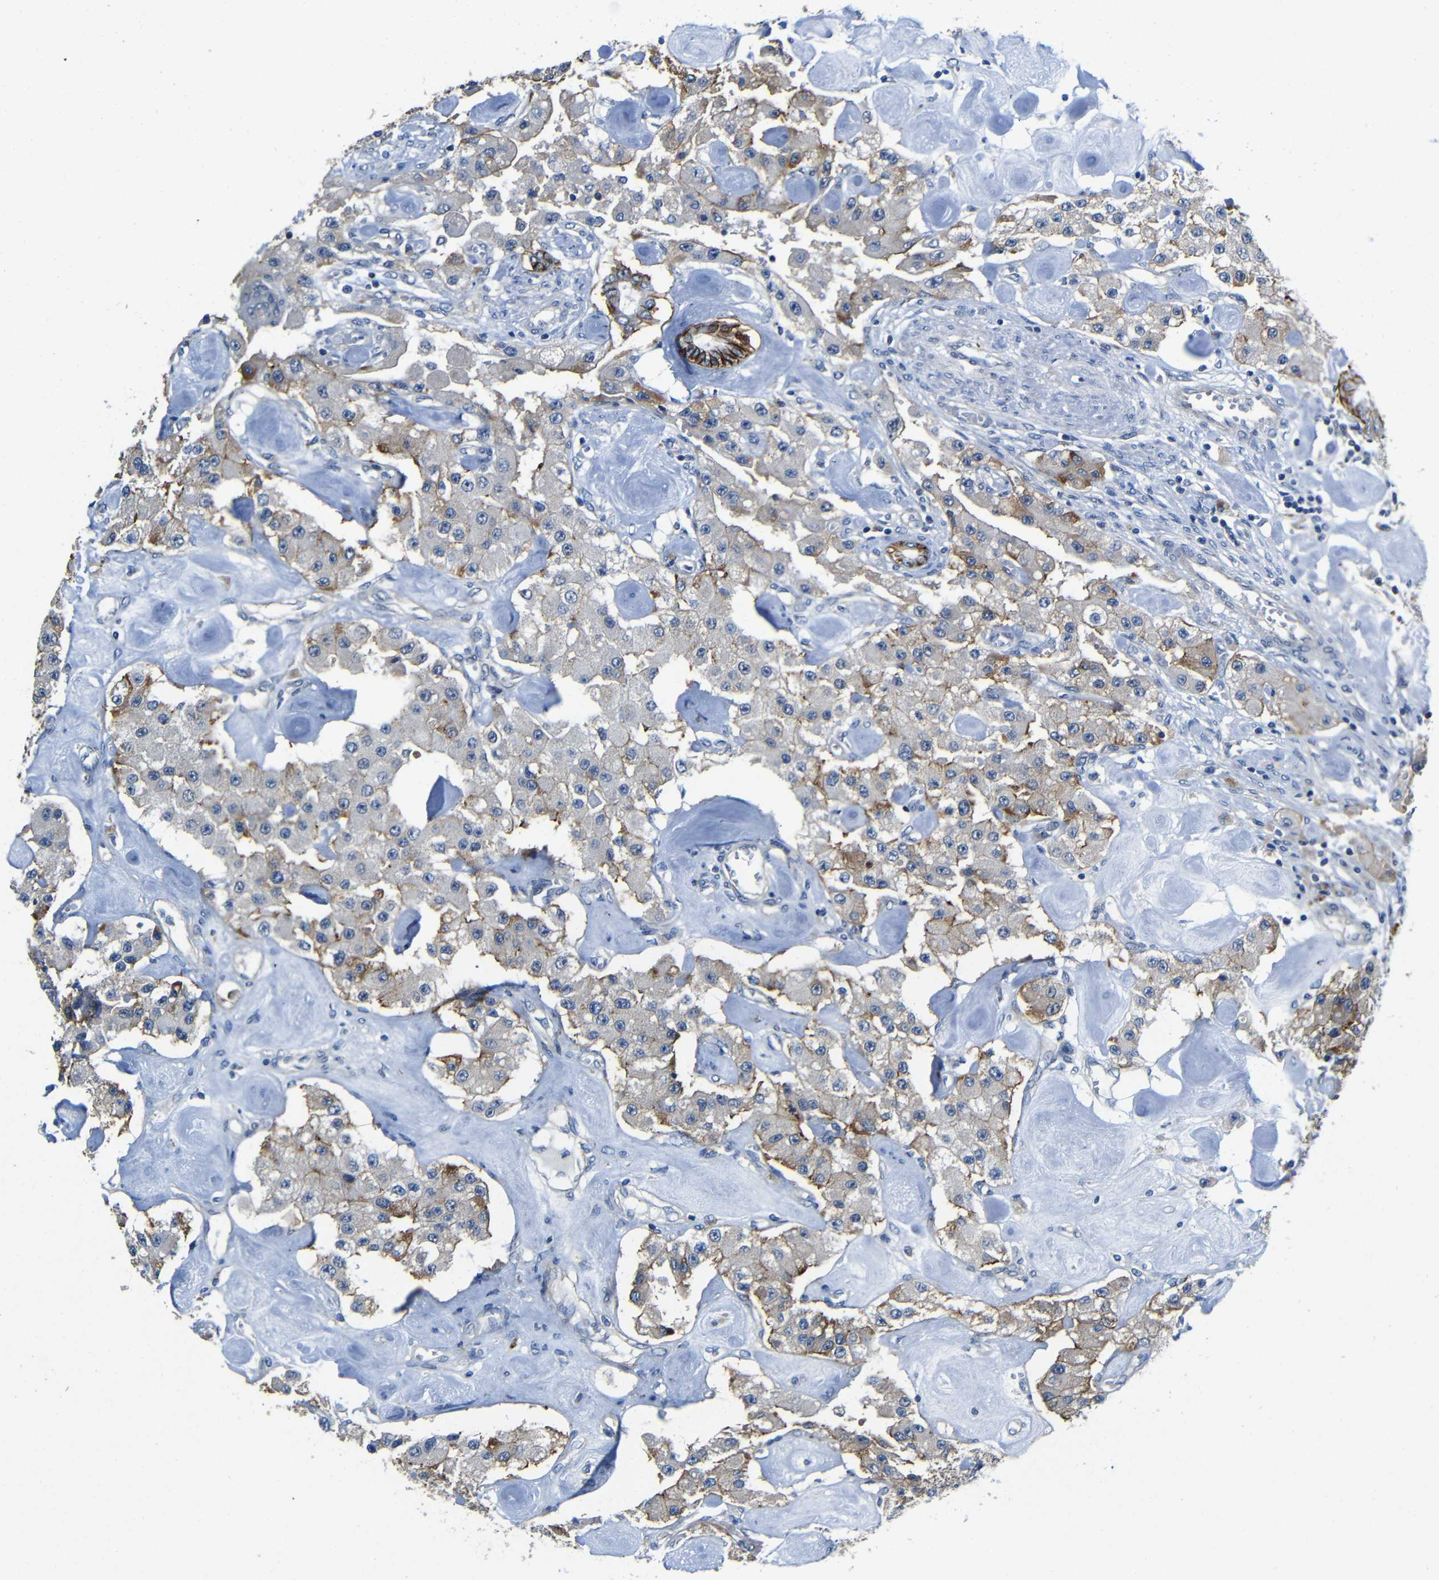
{"staining": {"intensity": "moderate", "quantity": "<25%", "location": "cytoplasmic/membranous"}, "tissue": "carcinoid", "cell_type": "Tumor cells", "image_type": "cancer", "snomed": [{"axis": "morphology", "description": "Carcinoid, malignant, NOS"}, {"axis": "topography", "description": "Pancreas"}], "caption": "Carcinoid stained with a protein marker displays moderate staining in tumor cells.", "gene": "ZNF90", "patient": {"sex": "male", "age": 41}}